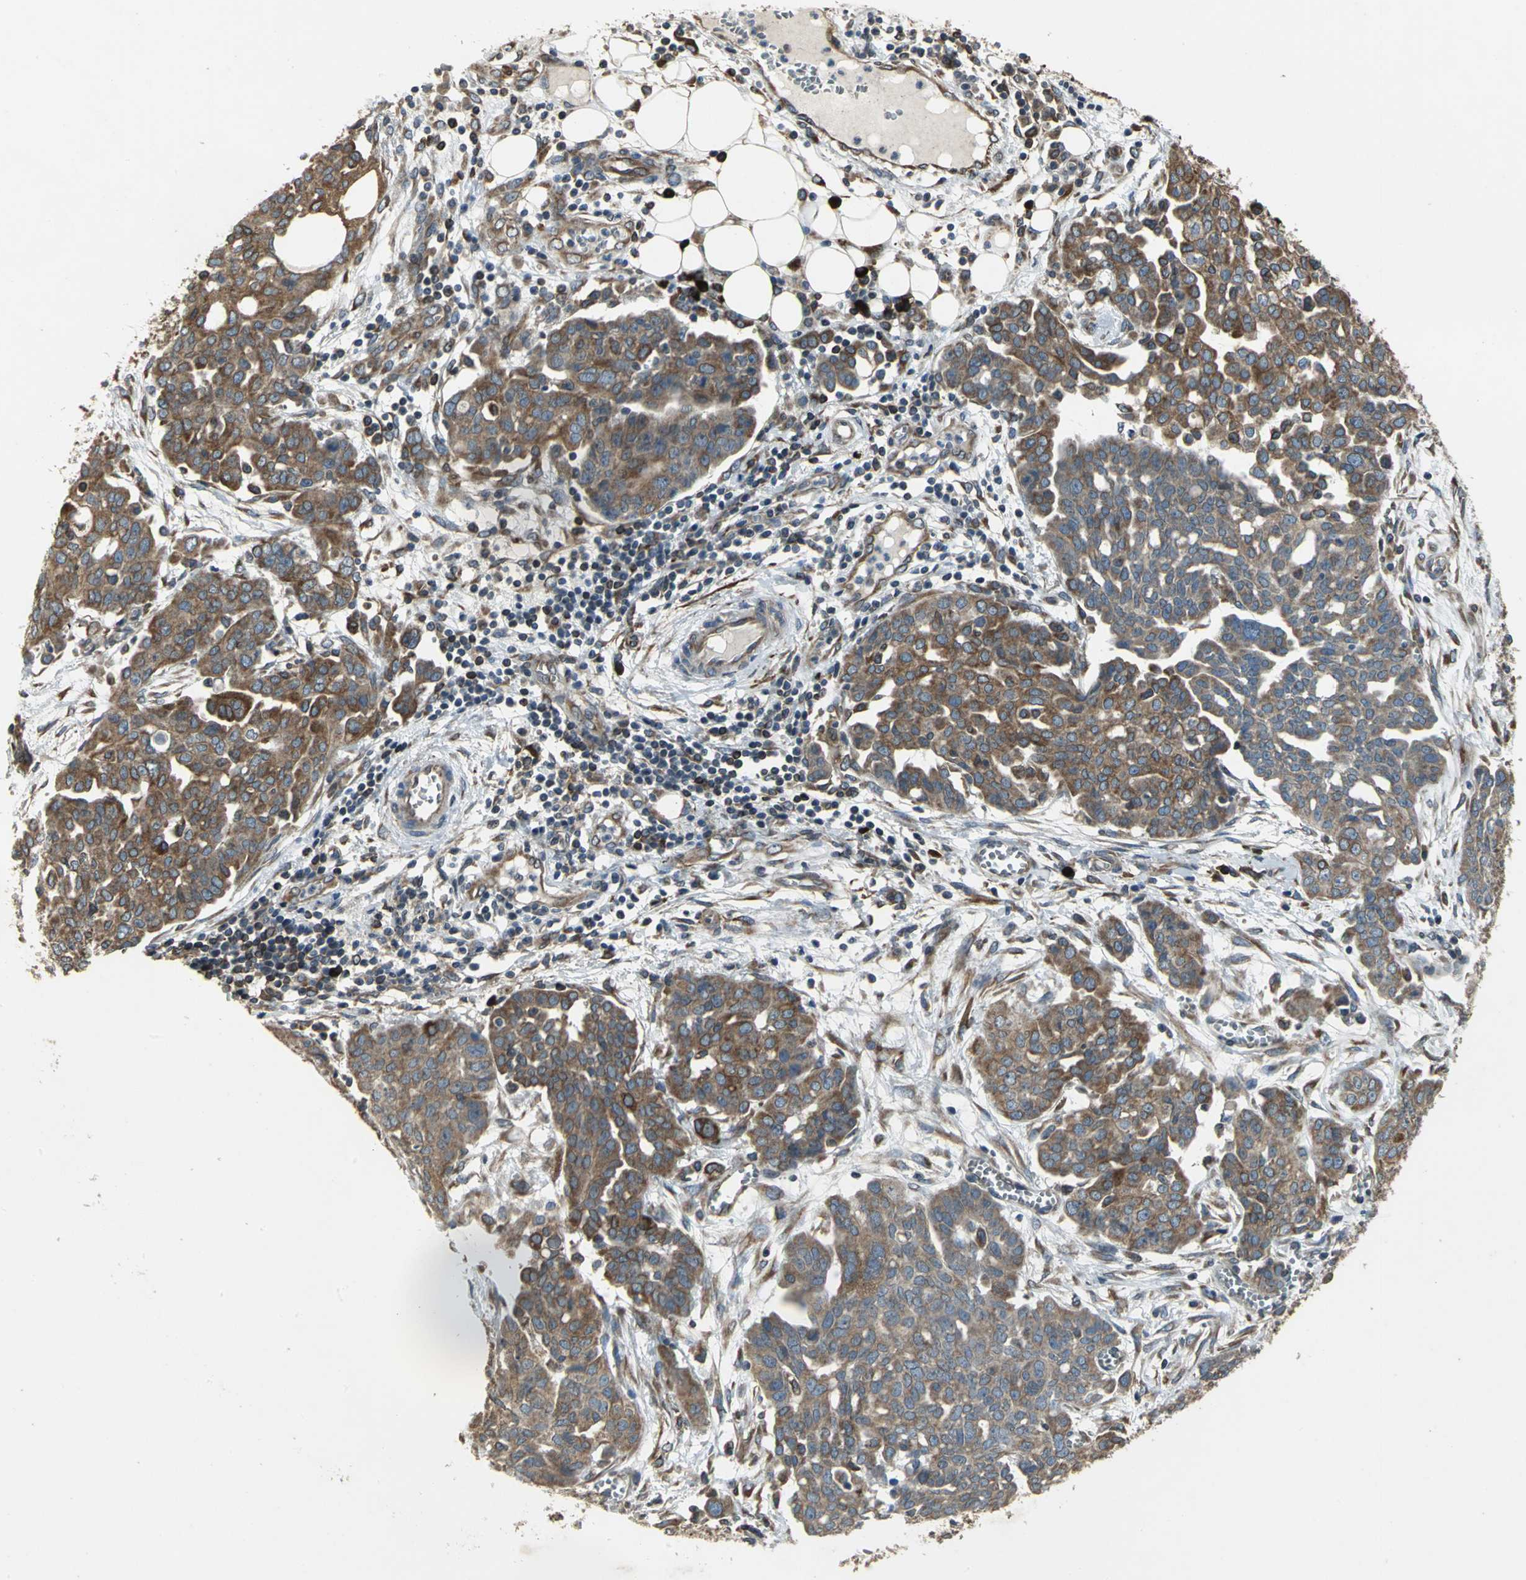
{"staining": {"intensity": "moderate", "quantity": ">75%", "location": "cytoplasmic/membranous"}, "tissue": "ovarian cancer", "cell_type": "Tumor cells", "image_type": "cancer", "snomed": [{"axis": "morphology", "description": "Cystadenocarcinoma, serous, NOS"}, {"axis": "topography", "description": "Soft tissue"}, {"axis": "topography", "description": "Ovary"}], "caption": "Immunohistochemical staining of ovarian serous cystadenocarcinoma shows medium levels of moderate cytoplasmic/membranous protein positivity in about >75% of tumor cells.", "gene": "SYVN1", "patient": {"sex": "female", "age": 57}}